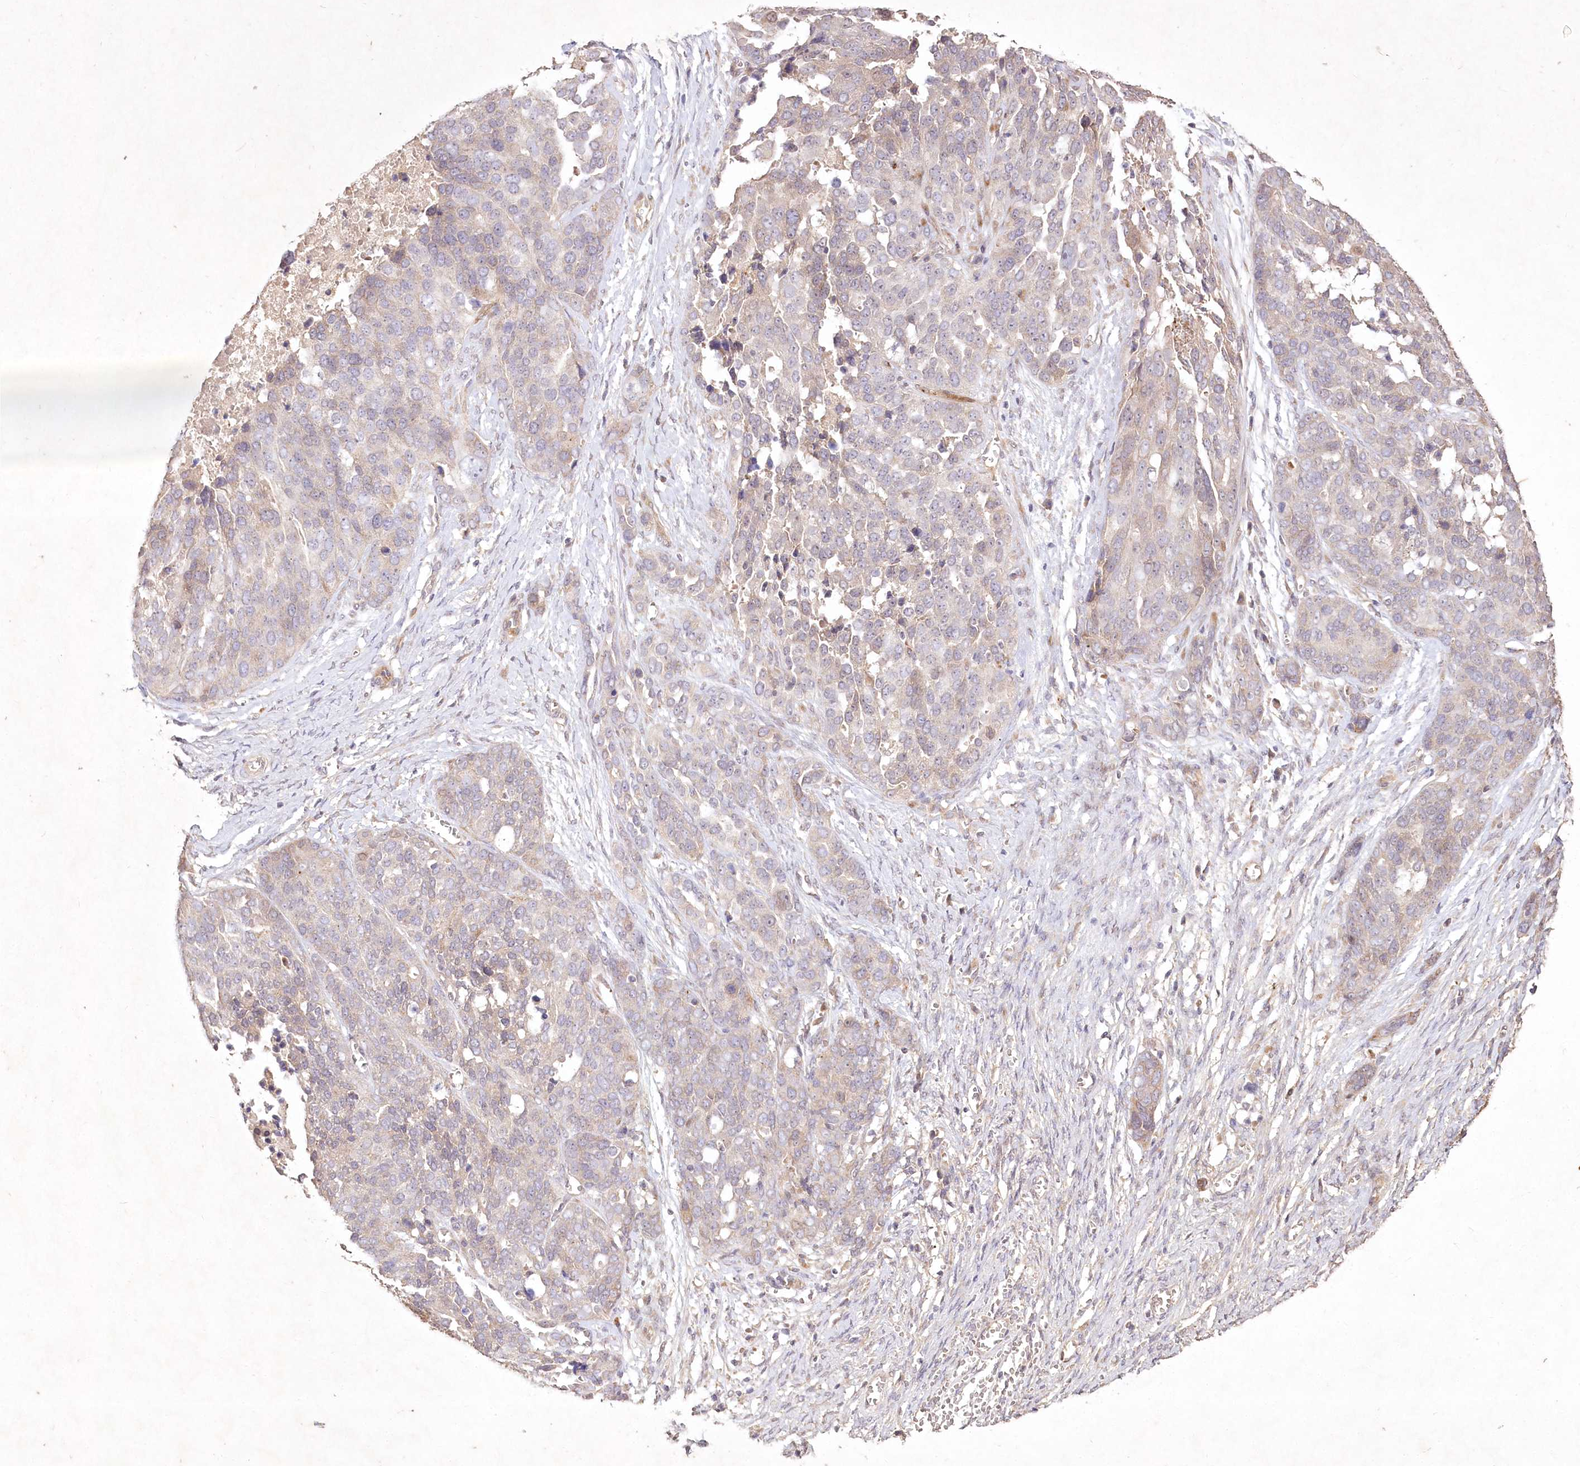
{"staining": {"intensity": "weak", "quantity": "<25%", "location": "cytoplasmic/membranous"}, "tissue": "ovarian cancer", "cell_type": "Tumor cells", "image_type": "cancer", "snomed": [{"axis": "morphology", "description": "Cystadenocarcinoma, serous, NOS"}, {"axis": "topography", "description": "Ovary"}], "caption": "Micrograph shows no significant protein positivity in tumor cells of ovarian cancer (serous cystadenocarcinoma).", "gene": "IRAK1BP1", "patient": {"sex": "female", "age": 44}}